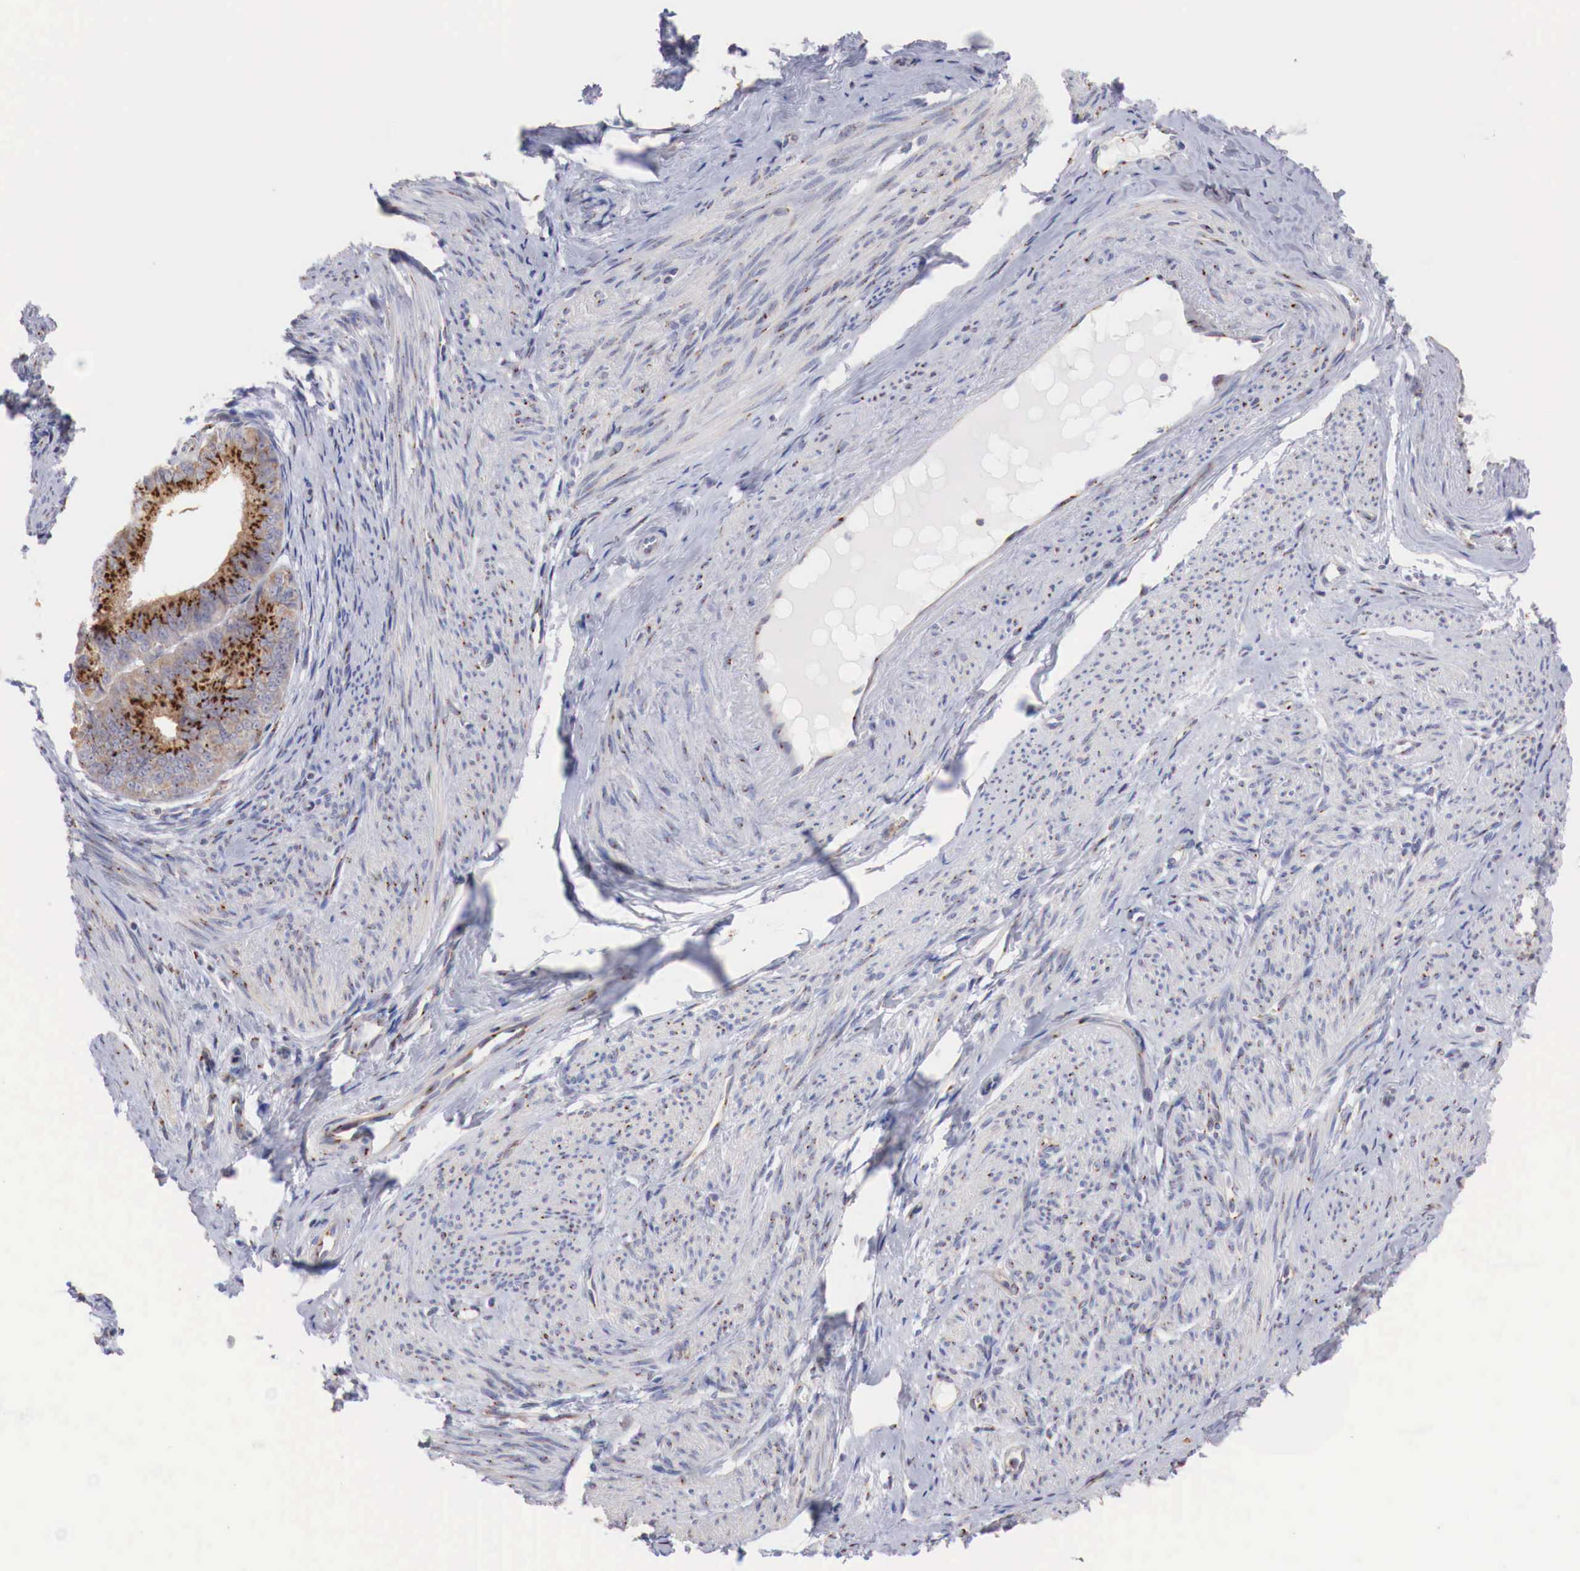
{"staining": {"intensity": "strong", "quantity": ">75%", "location": "cytoplasmic/membranous"}, "tissue": "endometrial cancer", "cell_type": "Tumor cells", "image_type": "cancer", "snomed": [{"axis": "morphology", "description": "Adenocarcinoma, NOS"}, {"axis": "topography", "description": "Endometrium"}], "caption": "A brown stain highlights strong cytoplasmic/membranous positivity of a protein in human endometrial adenocarcinoma tumor cells.", "gene": "SYAP1", "patient": {"sex": "female", "age": 76}}